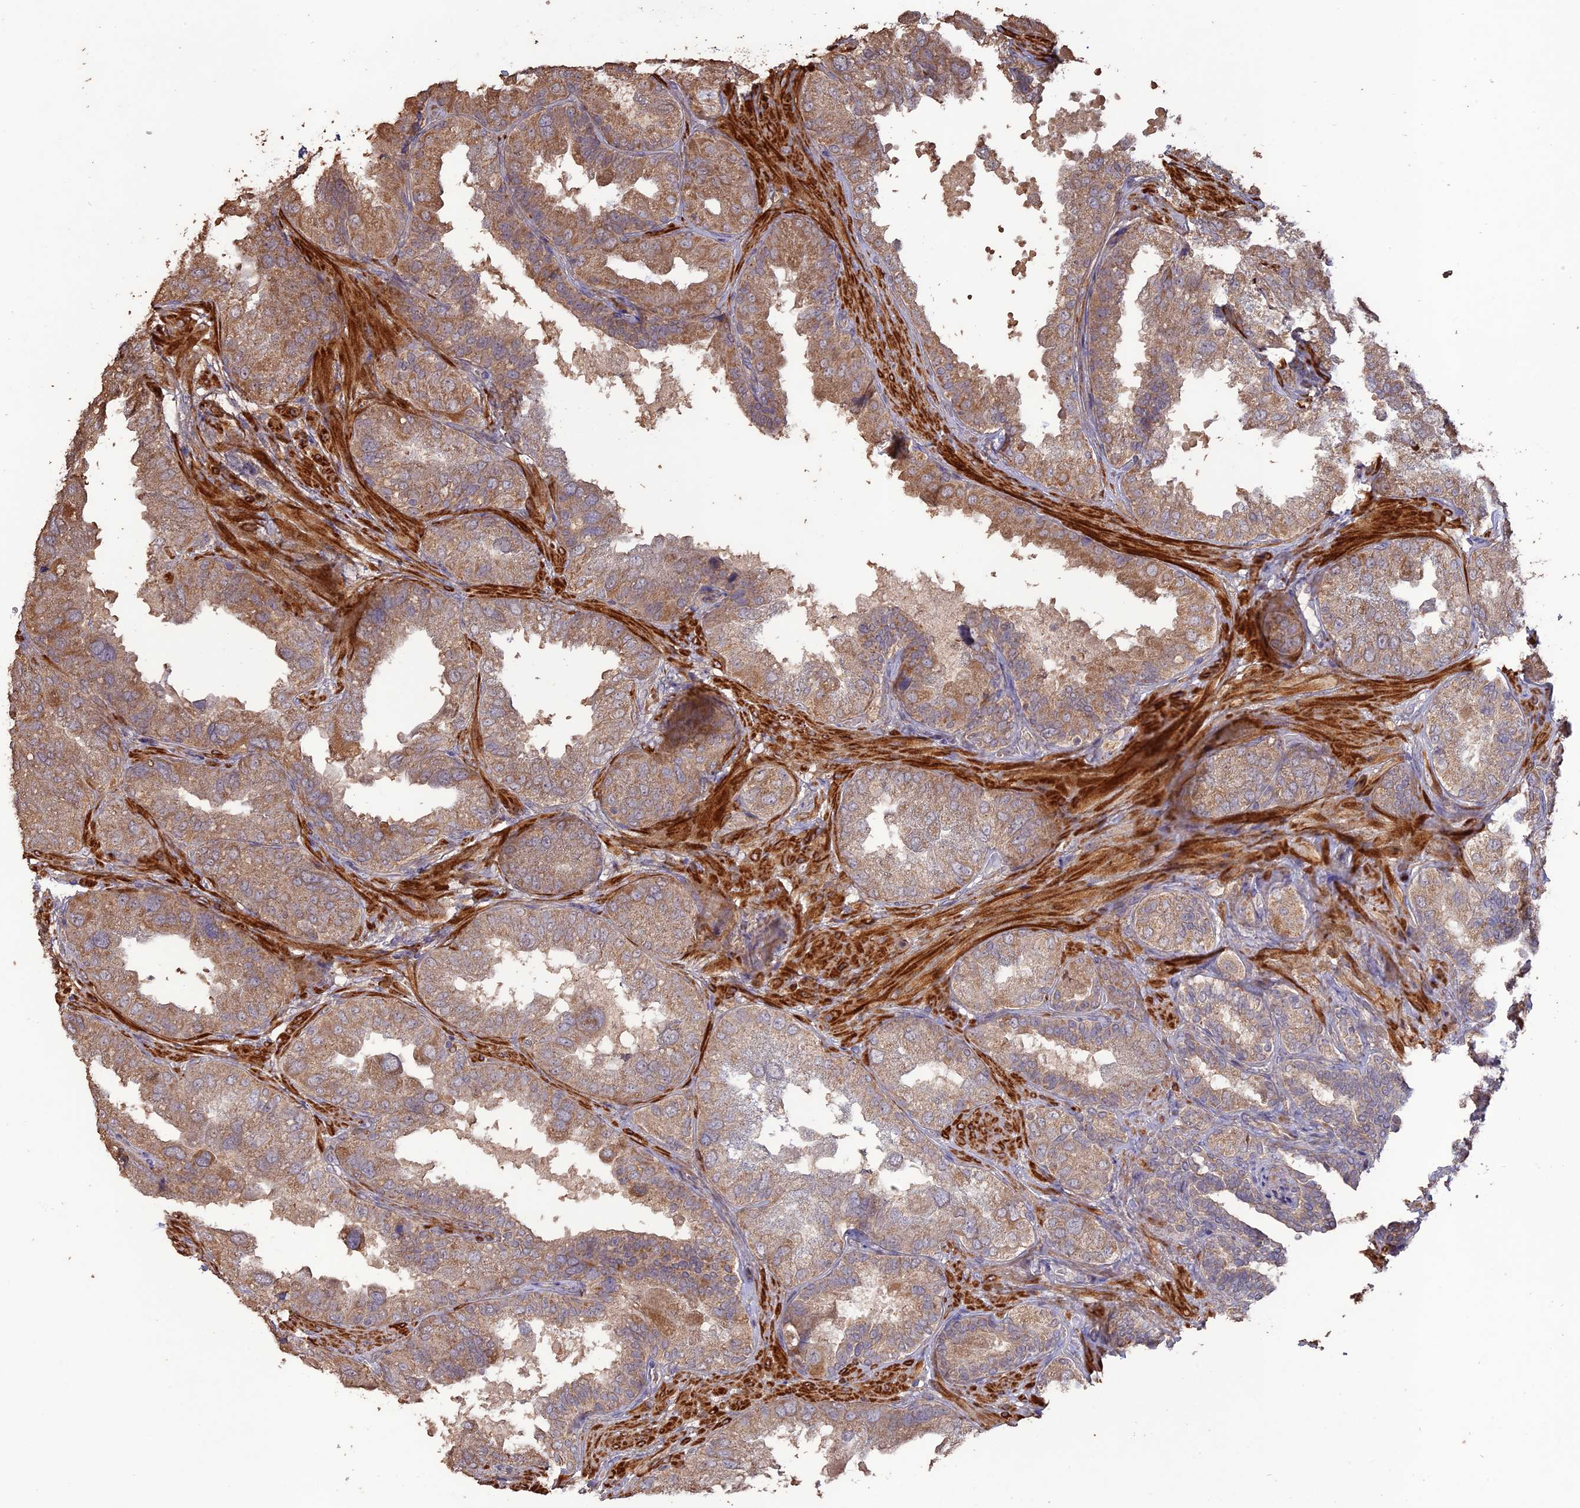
{"staining": {"intensity": "moderate", "quantity": ">75%", "location": "cytoplasmic/membranous"}, "tissue": "seminal vesicle", "cell_type": "Glandular cells", "image_type": "normal", "snomed": [{"axis": "morphology", "description": "Normal tissue, NOS"}, {"axis": "topography", "description": "Seminal veicle"}, {"axis": "topography", "description": "Peripheral nerve tissue"}], "caption": "IHC histopathology image of unremarkable human seminal vesicle stained for a protein (brown), which exhibits medium levels of moderate cytoplasmic/membranous staining in approximately >75% of glandular cells.", "gene": "LAYN", "patient": {"sex": "male", "age": 63}}